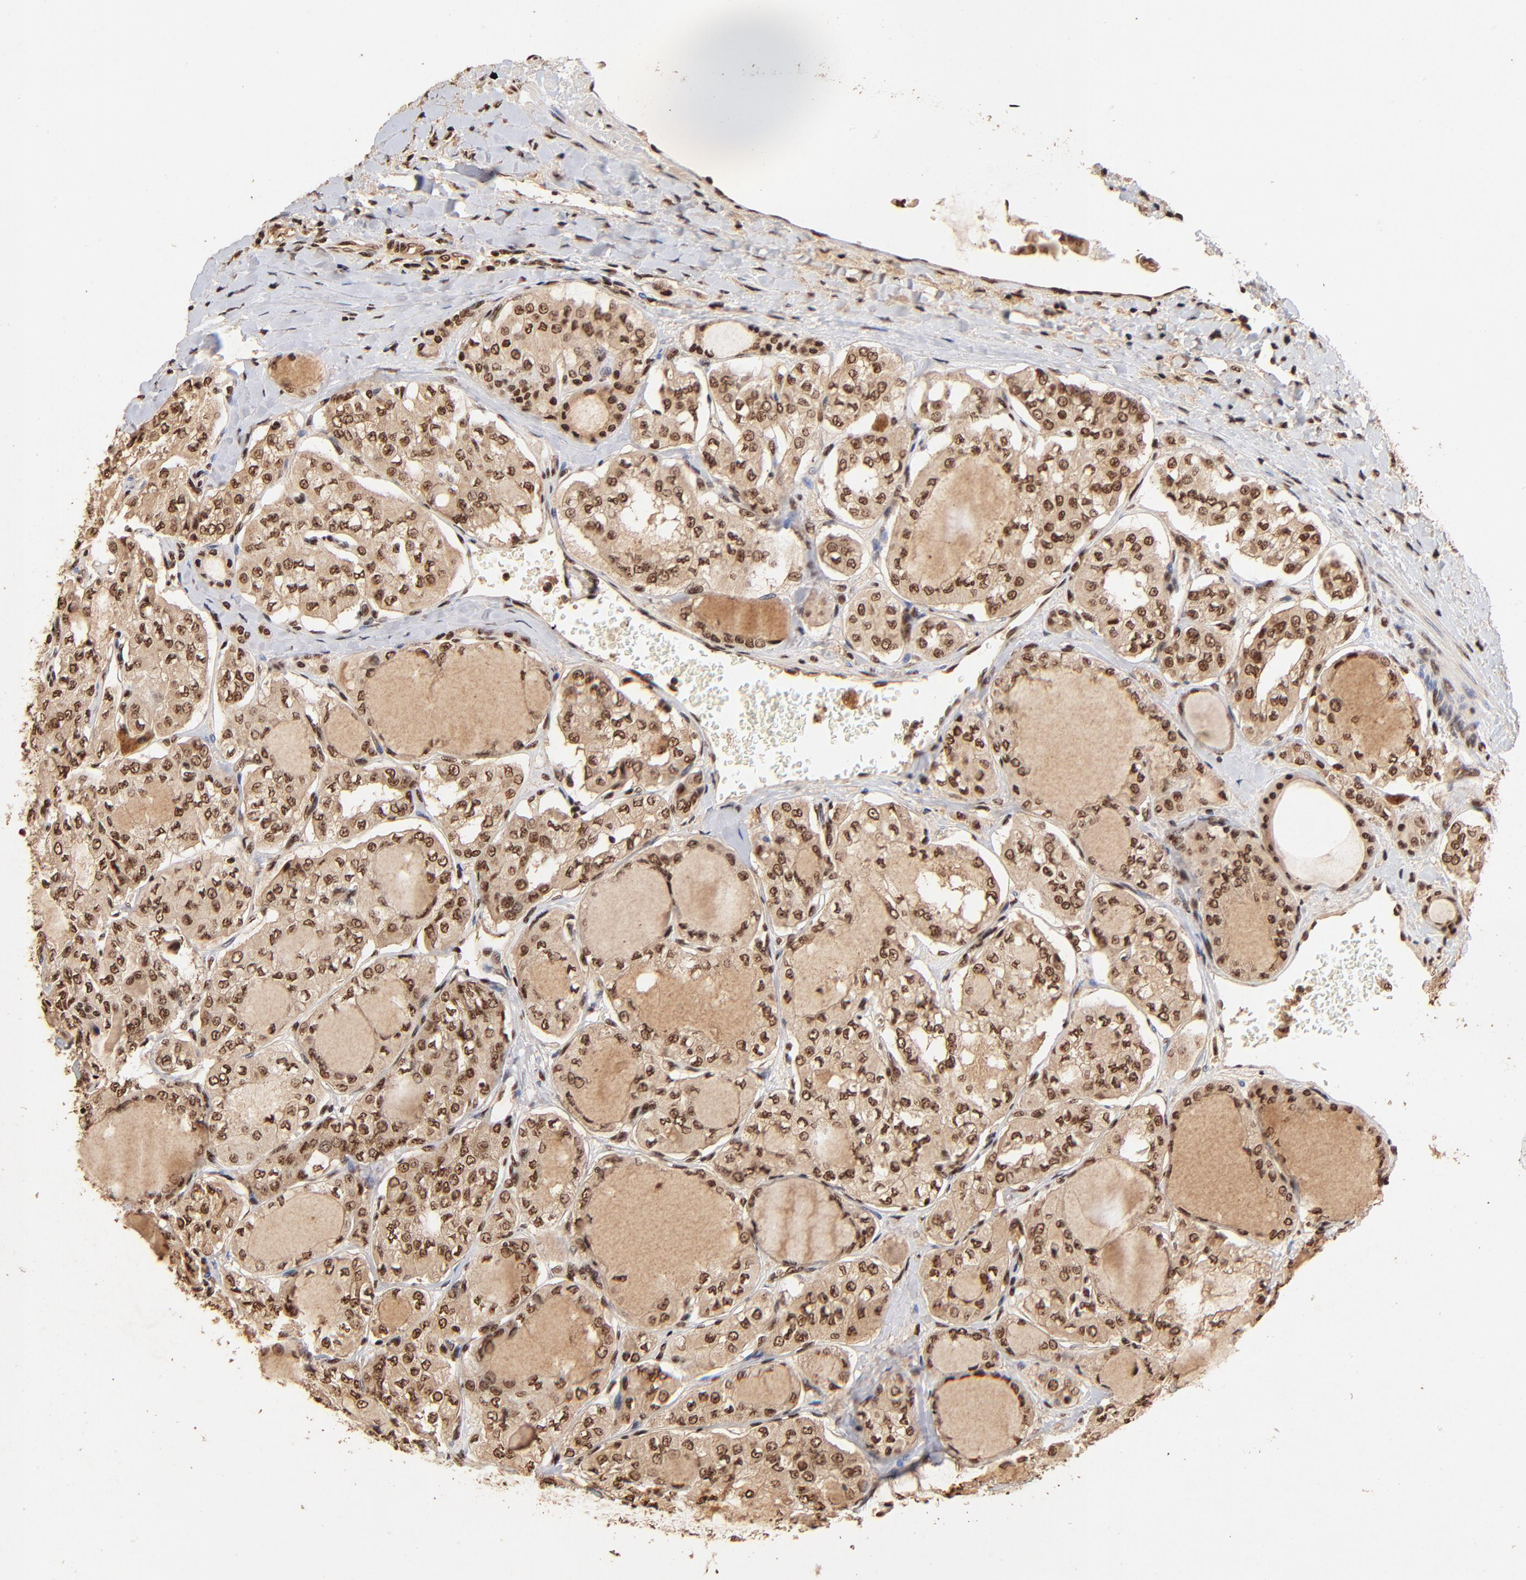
{"staining": {"intensity": "moderate", "quantity": ">75%", "location": "cytoplasmic/membranous,nuclear"}, "tissue": "thyroid cancer", "cell_type": "Tumor cells", "image_type": "cancer", "snomed": [{"axis": "morphology", "description": "Papillary adenocarcinoma, NOS"}, {"axis": "topography", "description": "Thyroid gland"}], "caption": "Thyroid papillary adenocarcinoma stained for a protein reveals moderate cytoplasmic/membranous and nuclear positivity in tumor cells.", "gene": "MED12", "patient": {"sex": "male", "age": 20}}